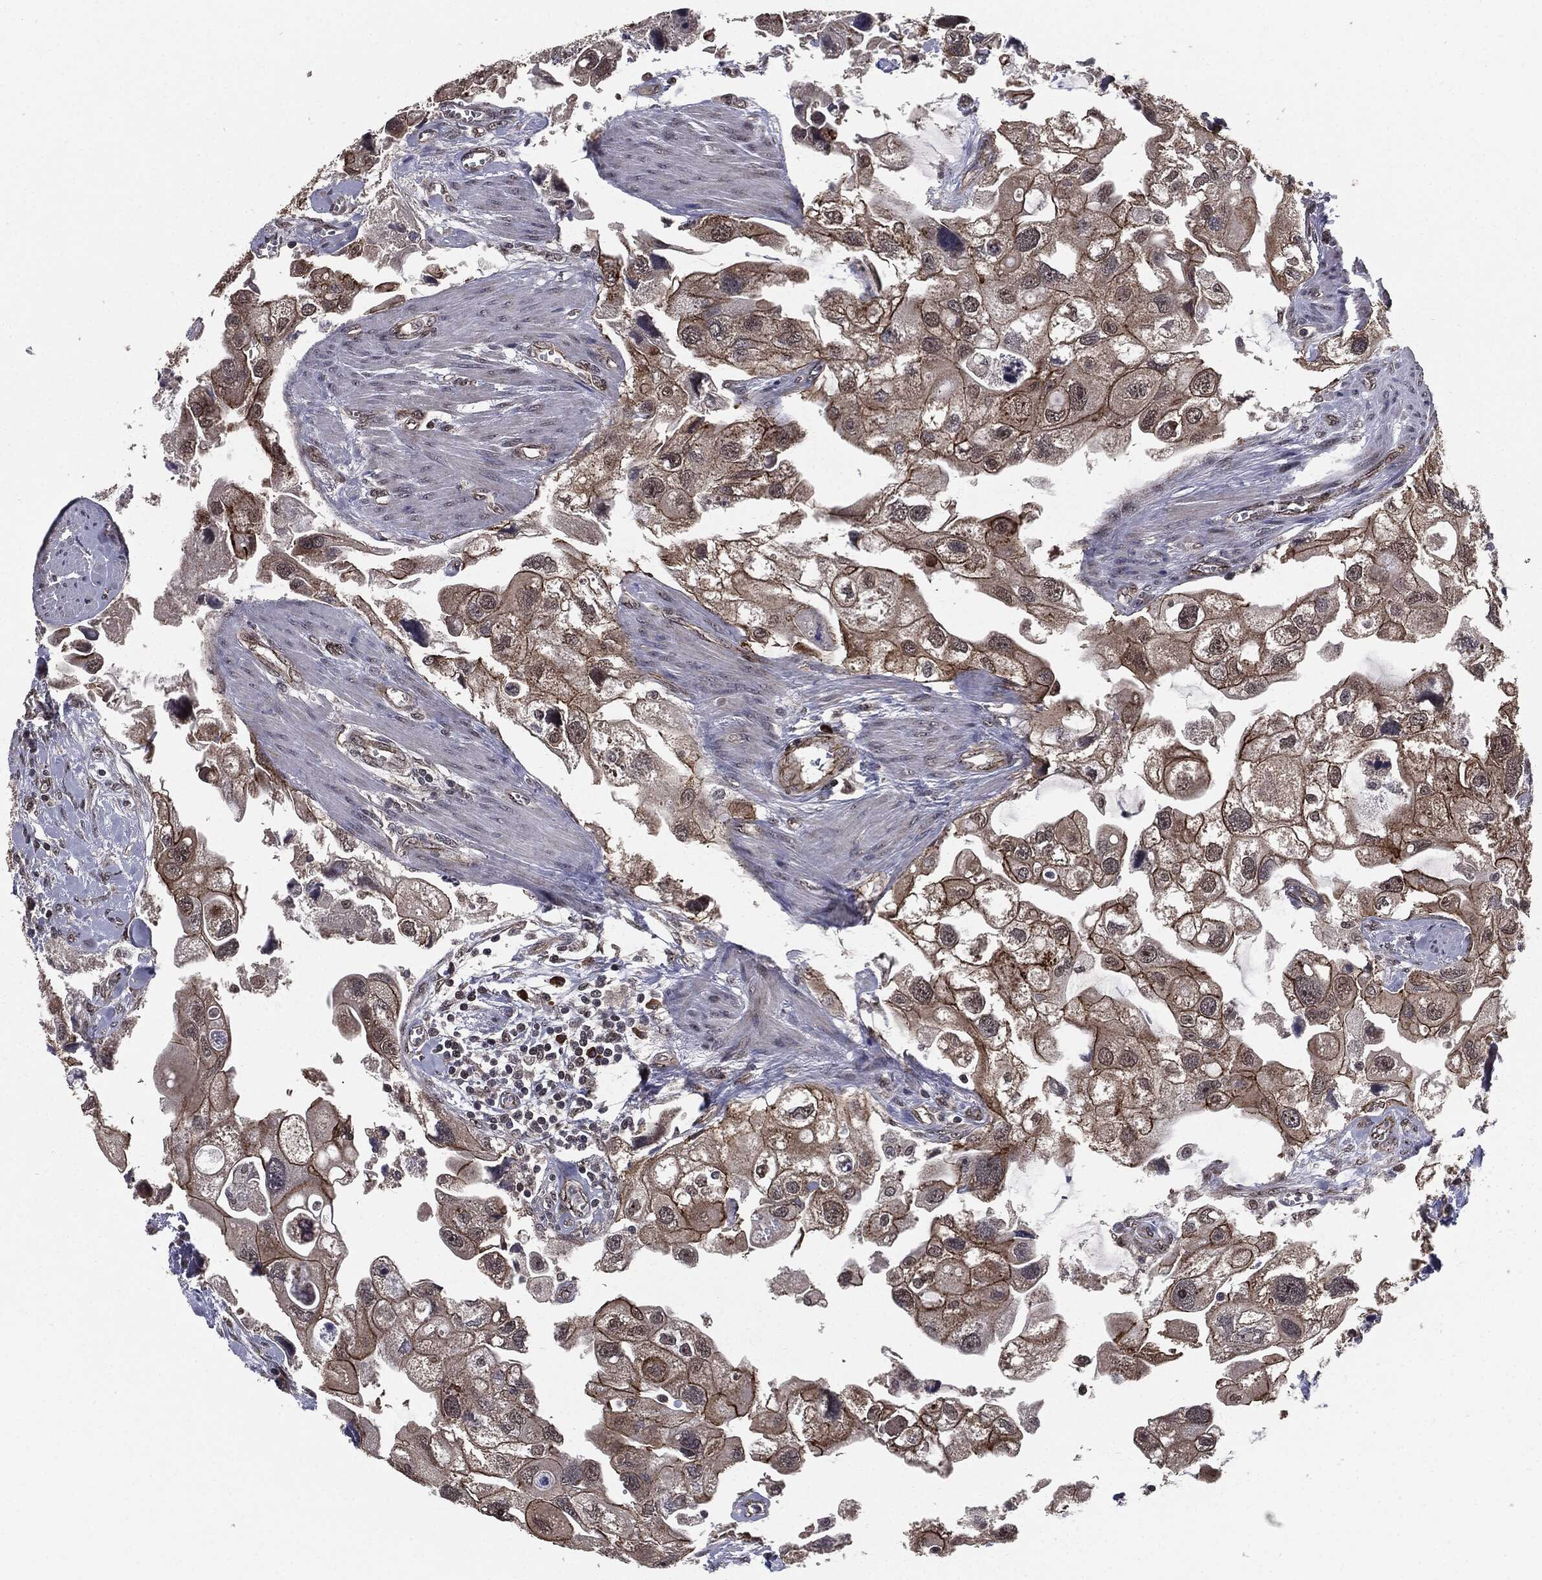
{"staining": {"intensity": "strong", "quantity": "25%-75%", "location": "cytoplasmic/membranous"}, "tissue": "urothelial cancer", "cell_type": "Tumor cells", "image_type": "cancer", "snomed": [{"axis": "morphology", "description": "Urothelial carcinoma, High grade"}, {"axis": "topography", "description": "Urinary bladder"}], "caption": "An image of human urothelial cancer stained for a protein exhibits strong cytoplasmic/membranous brown staining in tumor cells.", "gene": "PTPA", "patient": {"sex": "male", "age": 59}}